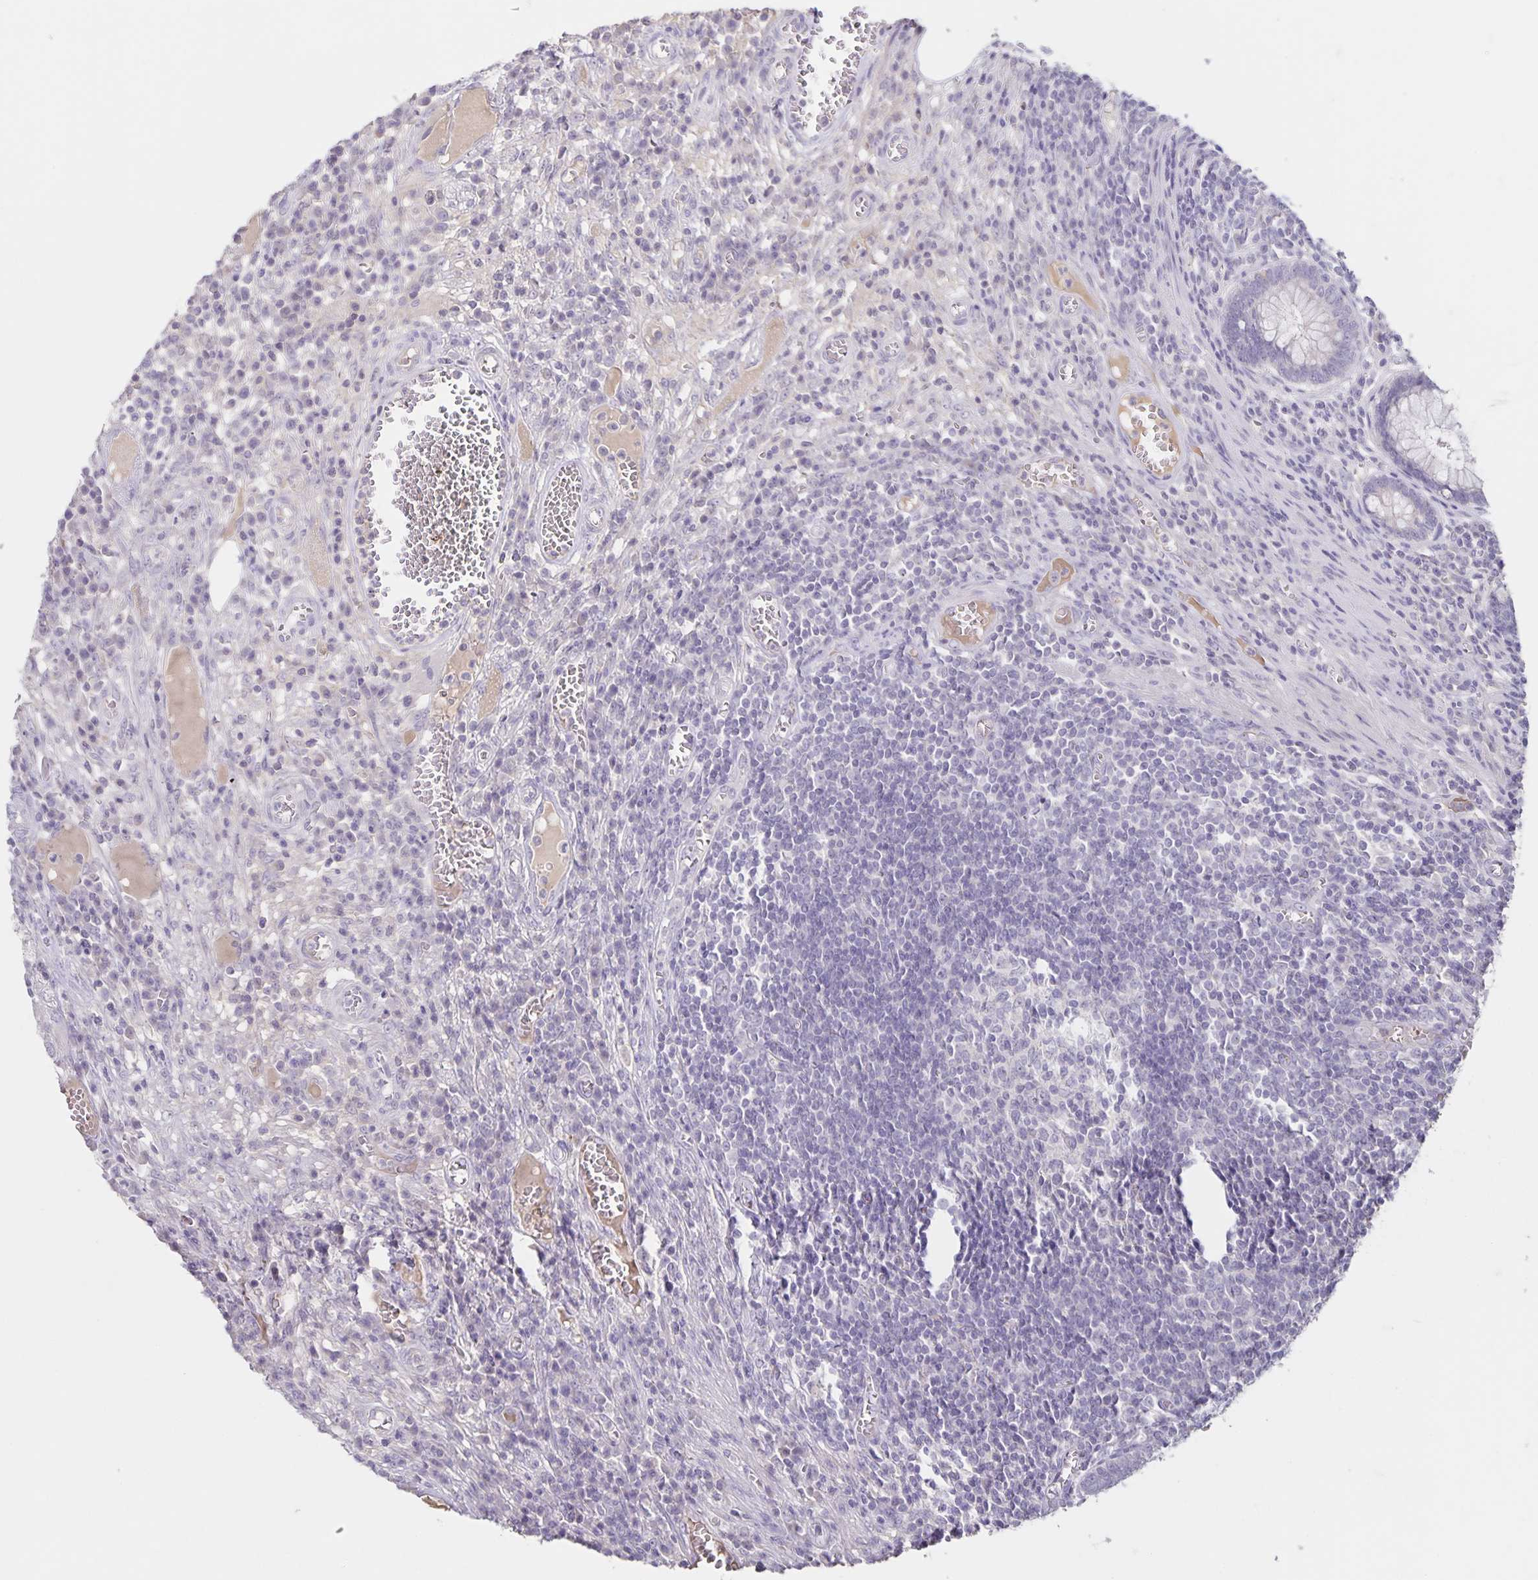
{"staining": {"intensity": "negative", "quantity": "none", "location": "none"}, "tissue": "colorectal cancer", "cell_type": "Tumor cells", "image_type": "cancer", "snomed": [{"axis": "morphology", "description": "Normal tissue, NOS"}, {"axis": "morphology", "description": "Adenocarcinoma, NOS"}, {"axis": "topography", "description": "Colon"}], "caption": "There is no significant staining in tumor cells of colorectal adenocarcinoma. The staining is performed using DAB (3,3'-diaminobenzidine) brown chromogen with nuclei counter-stained in using hematoxylin.", "gene": "INSL5", "patient": {"sex": "male", "age": 65}}